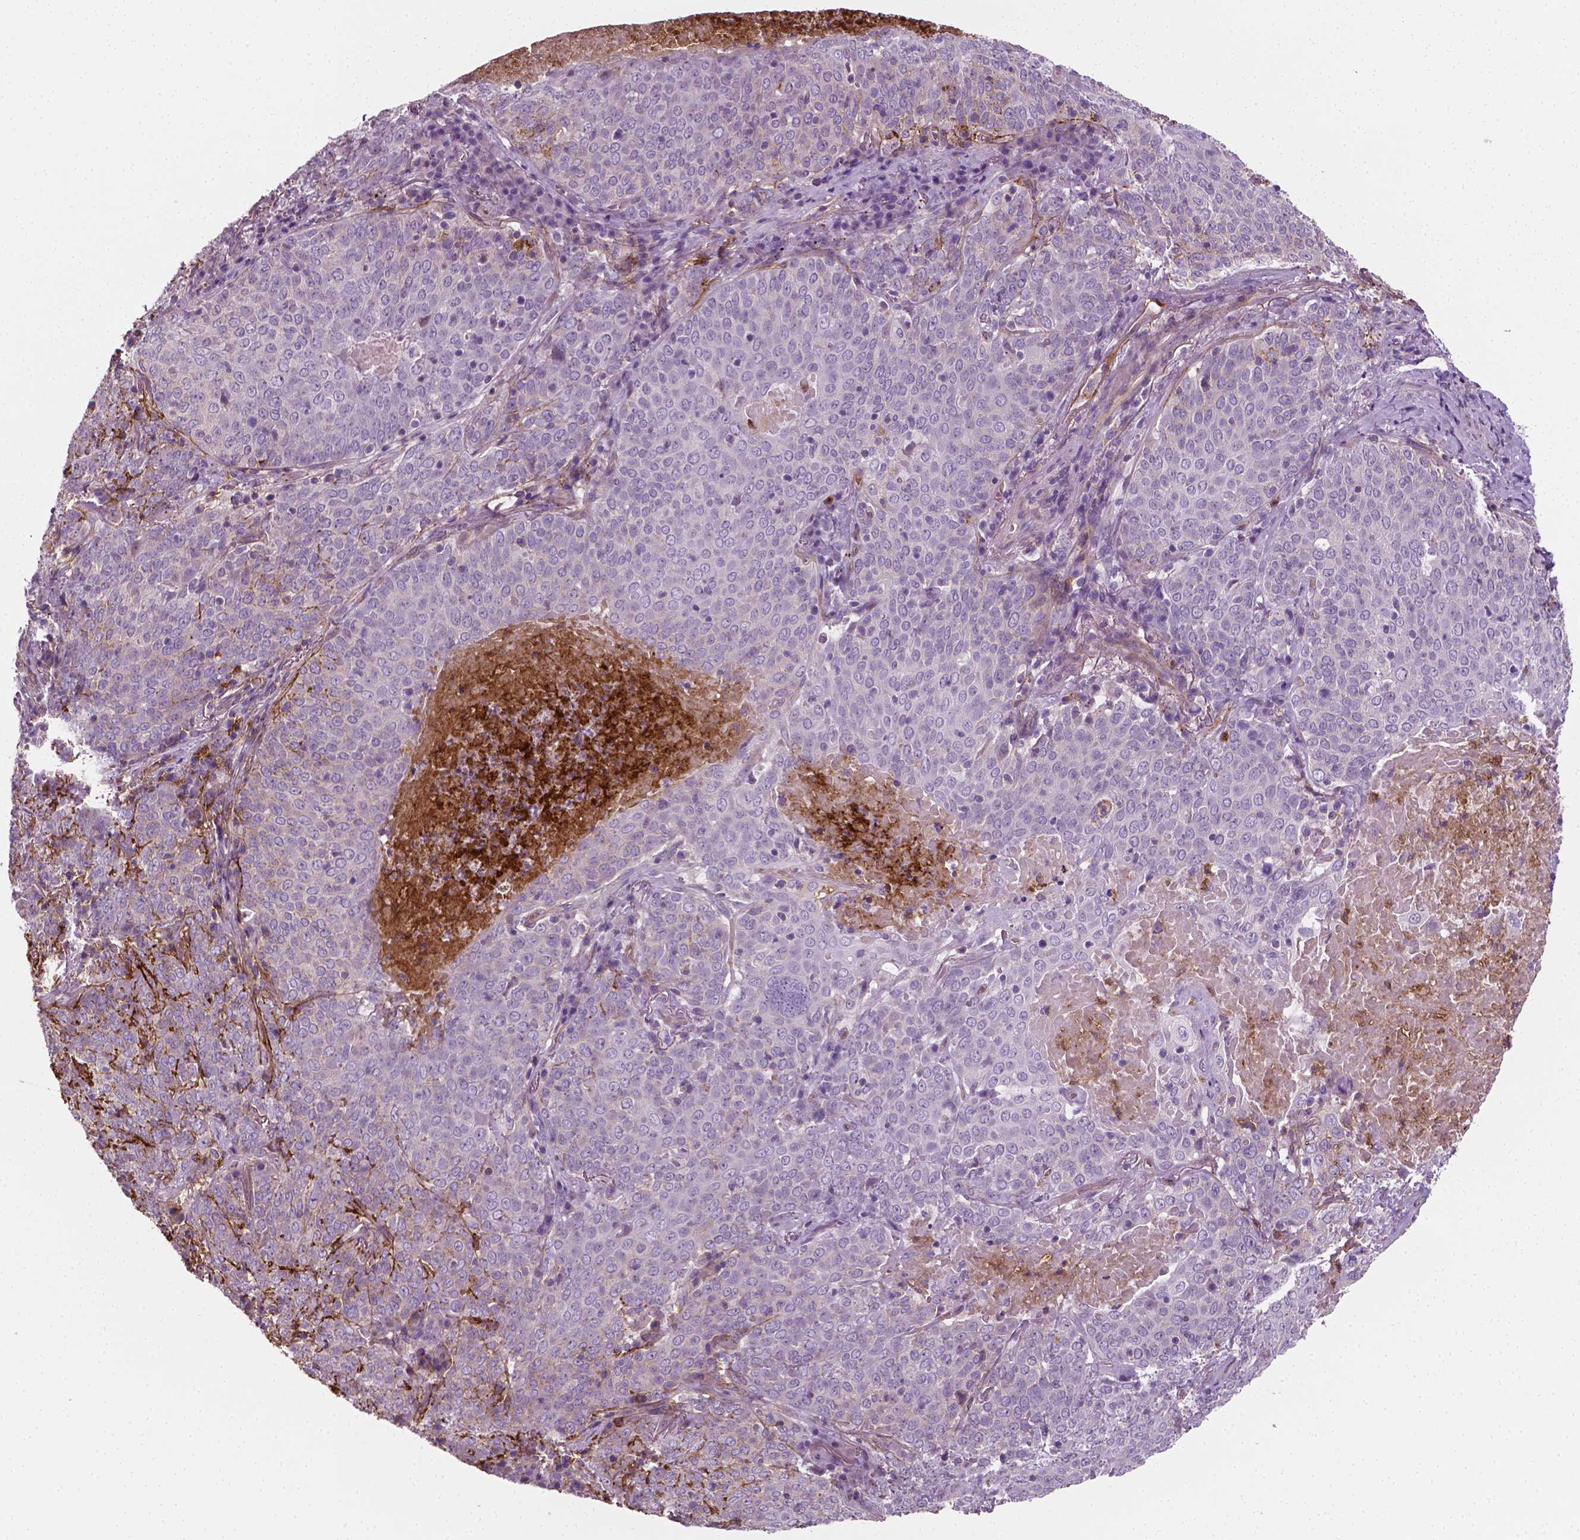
{"staining": {"intensity": "negative", "quantity": "none", "location": "none"}, "tissue": "lung cancer", "cell_type": "Tumor cells", "image_type": "cancer", "snomed": [{"axis": "morphology", "description": "Squamous cell carcinoma, NOS"}, {"axis": "topography", "description": "Lung"}], "caption": "Human lung cancer (squamous cell carcinoma) stained for a protein using immunohistochemistry exhibits no positivity in tumor cells.", "gene": "PTX3", "patient": {"sex": "male", "age": 82}}